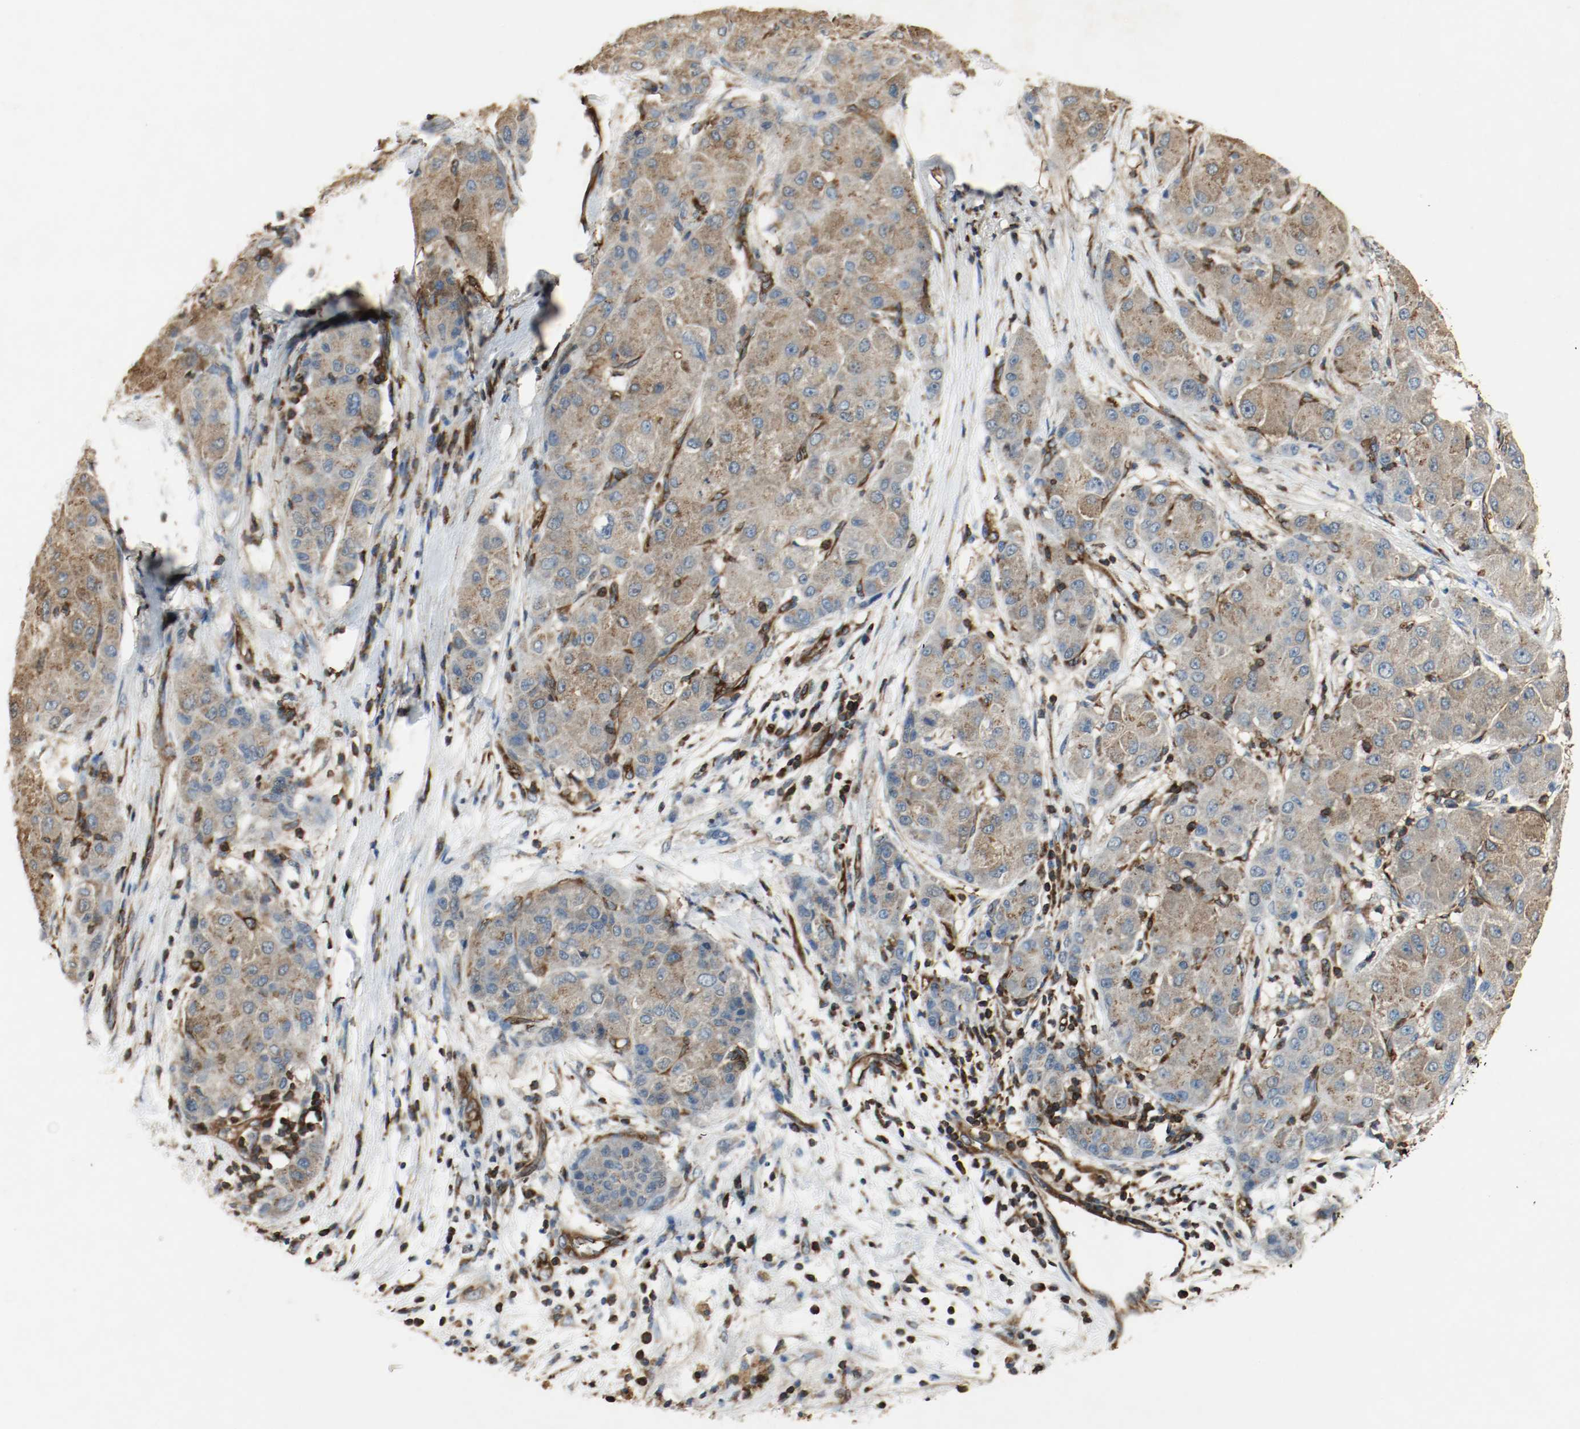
{"staining": {"intensity": "moderate", "quantity": ">75%", "location": "cytoplasmic/membranous"}, "tissue": "liver cancer", "cell_type": "Tumor cells", "image_type": "cancer", "snomed": [{"axis": "morphology", "description": "Carcinoma, Hepatocellular, NOS"}, {"axis": "topography", "description": "Liver"}], "caption": "This is an image of immunohistochemistry (IHC) staining of liver hepatocellular carcinoma, which shows moderate expression in the cytoplasmic/membranous of tumor cells.", "gene": "PLCG1", "patient": {"sex": "male", "age": 80}}